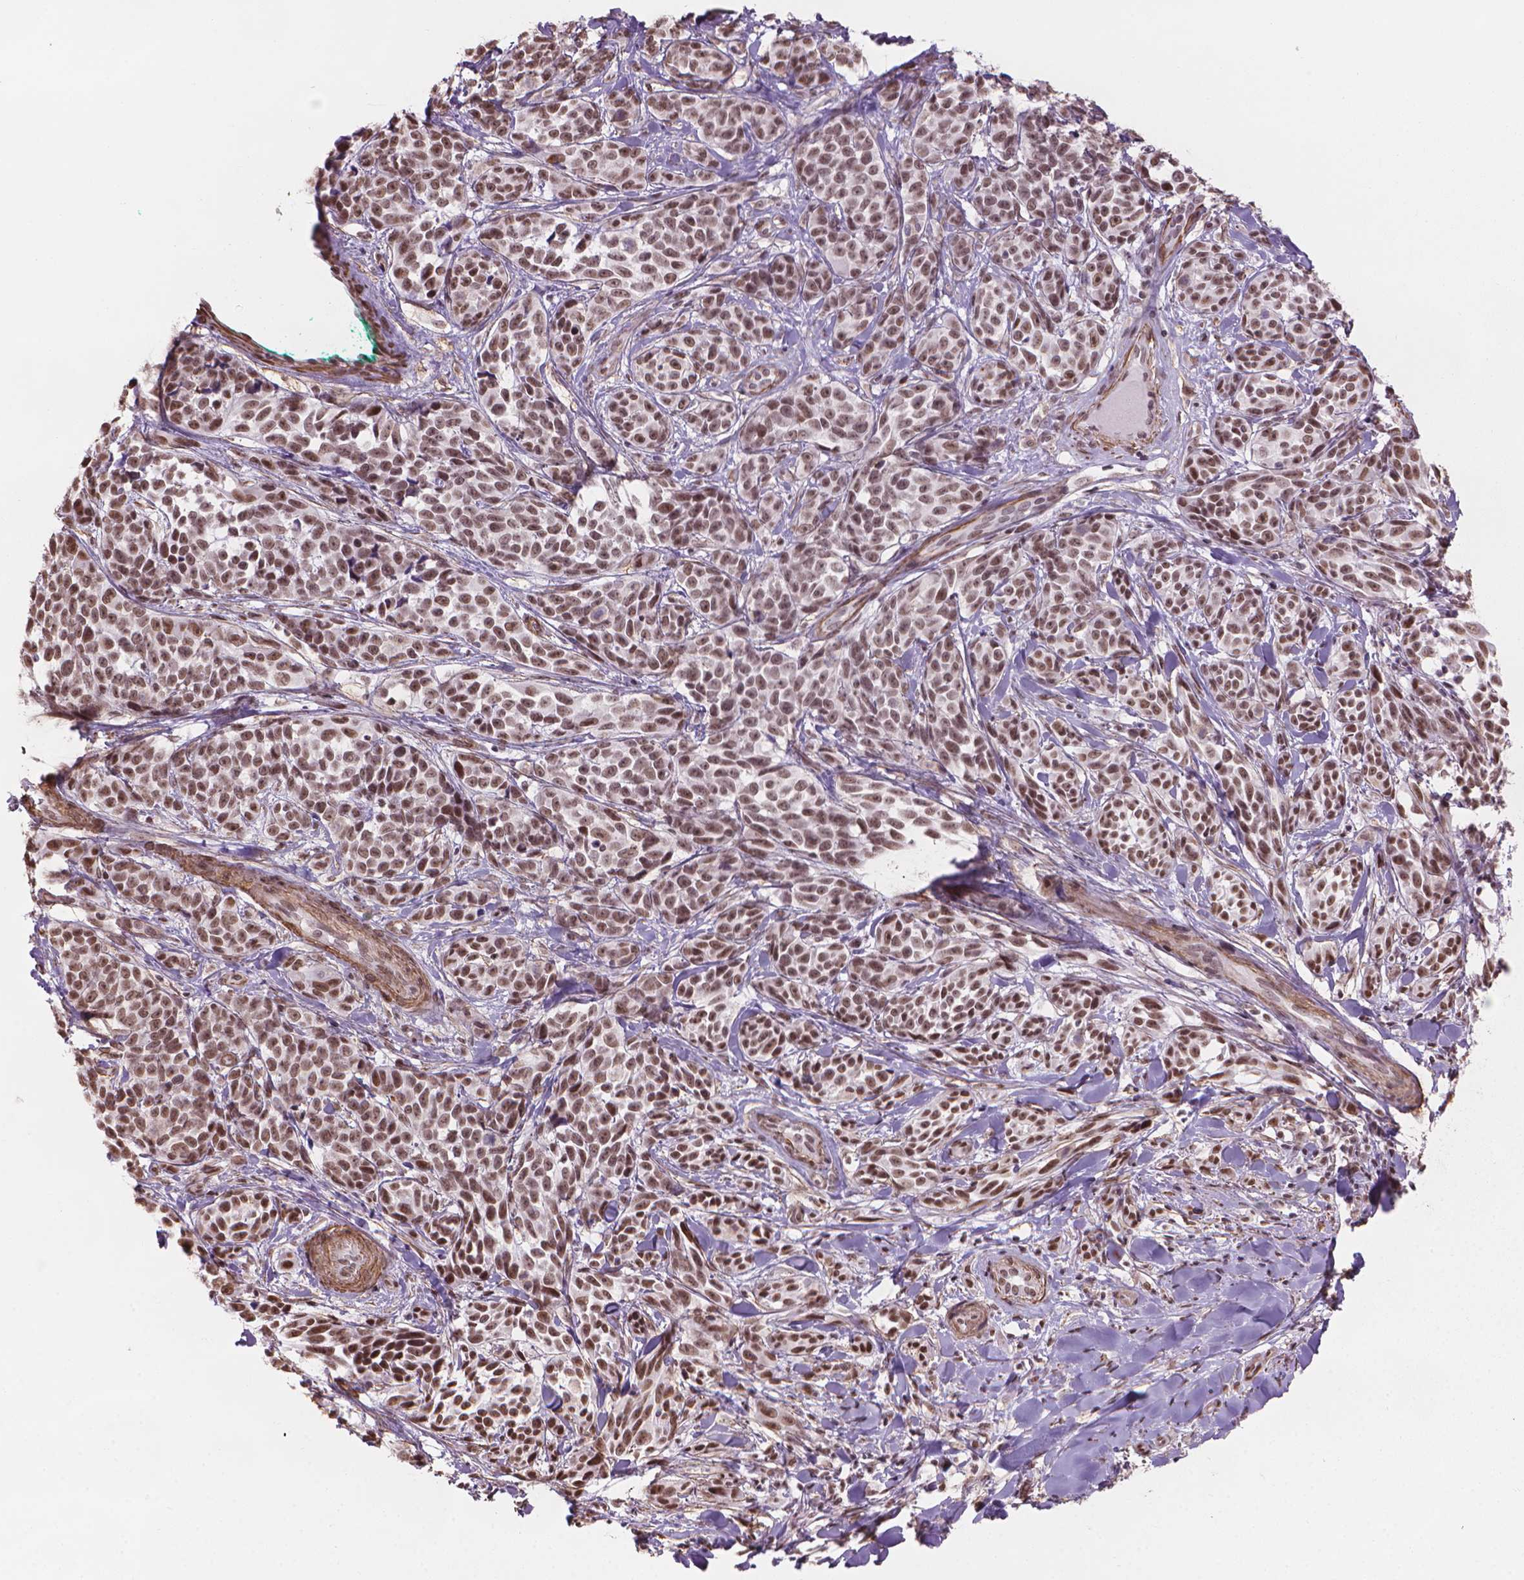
{"staining": {"intensity": "moderate", "quantity": ">75%", "location": "nuclear"}, "tissue": "melanoma", "cell_type": "Tumor cells", "image_type": "cancer", "snomed": [{"axis": "morphology", "description": "Malignant melanoma, NOS"}, {"axis": "topography", "description": "Skin"}], "caption": "High-magnification brightfield microscopy of malignant melanoma stained with DAB (brown) and counterstained with hematoxylin (blue). tumor cells exhibit moderate nuclear positivity is appreciated in approximately>75% of cells.", "gene": "HOXD4", "patient": {"sex": "female", "age": 88}}